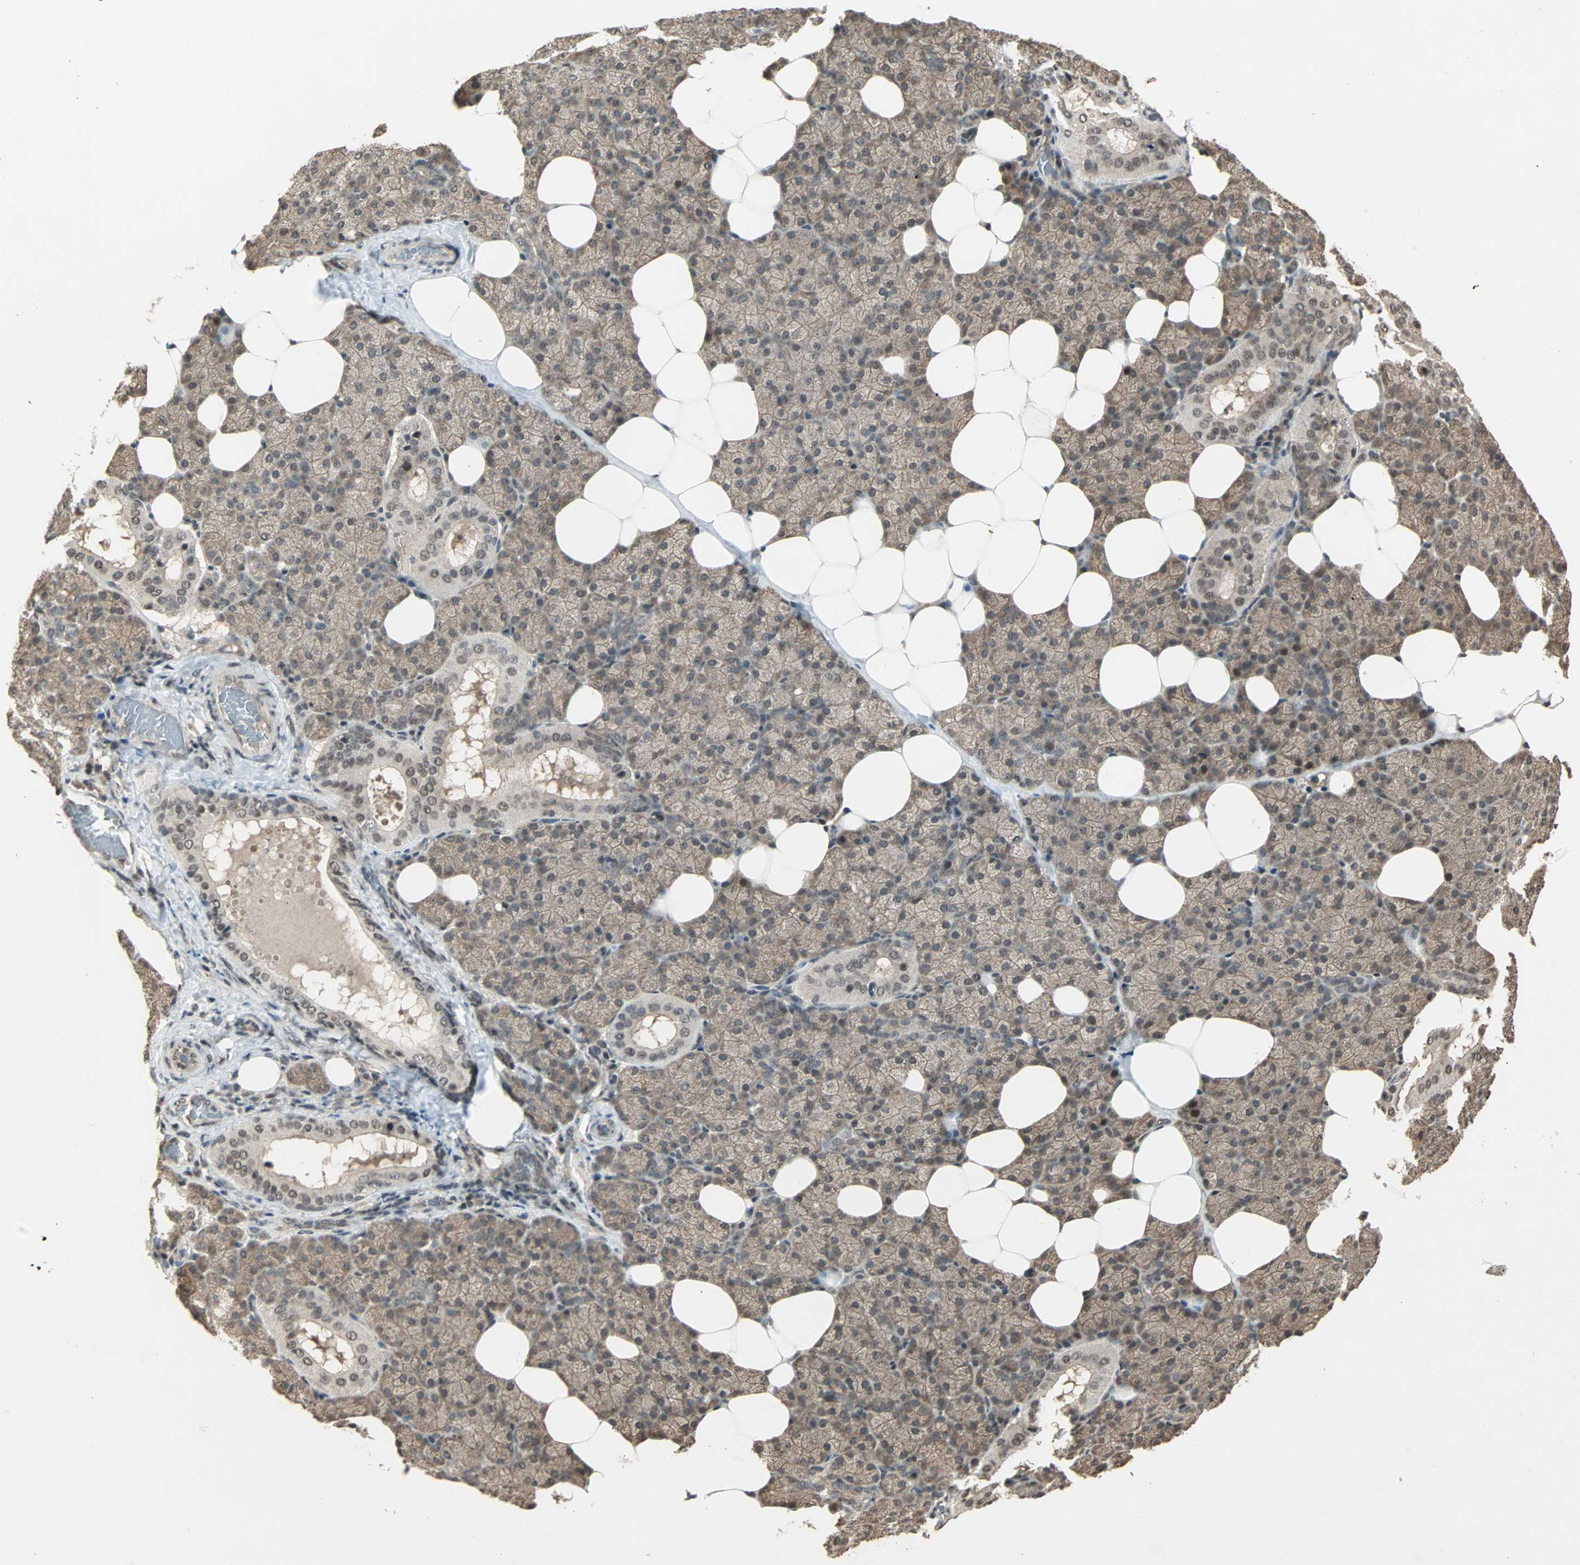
{"staining": {"intensity": "moderate", "quantity": ">75%", "location": "cytoplasmic/membranous,nuclear"}, "tissue": "salivary gland", "cell_type": "Glandular cells", "image_type": "normal", "snomed": [{"axis": "morphology", "description": "Normal tissue, NOS"}, {"axis": "topography", "description": "Lymph node"}, {"axis": "topography", "description": "Salivary gland"}], "caption": "This is an image of immunohistochemistry (IHC) staining of normal salivary gland, which shows moderate positivity in the cytoplasmic/membranous,nuclear of glandular cells.", "gene": "ZNF701", "patient": {"sex": "male", "age": 8}}